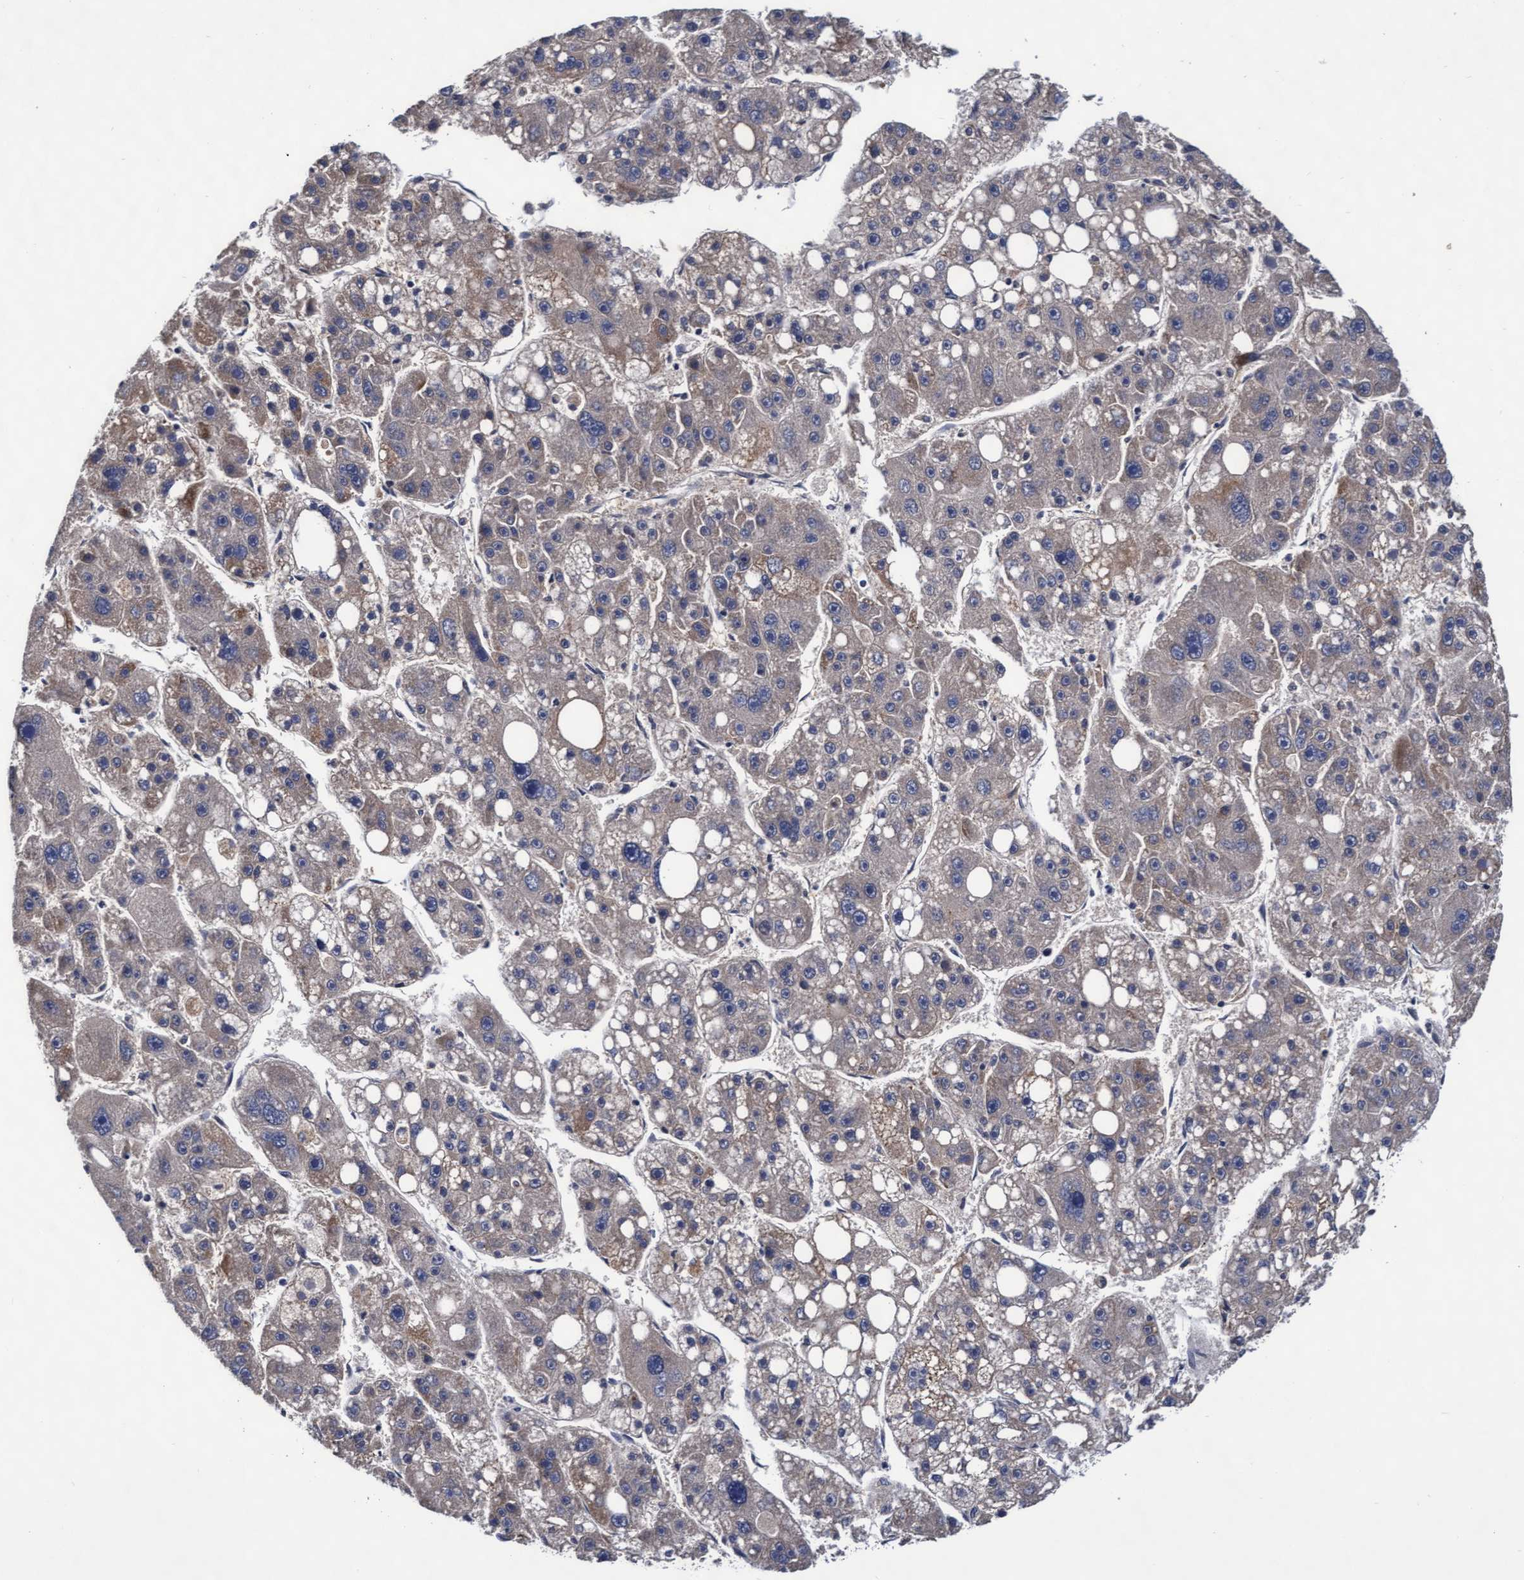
{"staining": {"intensity": "weak", "quantity": "<25%", "location": "cytoplasmic/membranous"}, "tissue": "liver cancer", "cell_type": "Tumor cells", "image_type": "cancer", "snomed": [{"axis": "morphology", "description": "Carcinoma, Hepatocellular, NOS"}, {"axis": "topography", "description": "Liver"}], "caption": "Tumor cells show no significant expression in hepatocellular carcinoma (liver).", "gene": "EFCAB13", "patient": {"sex": "female", "age": 61}}